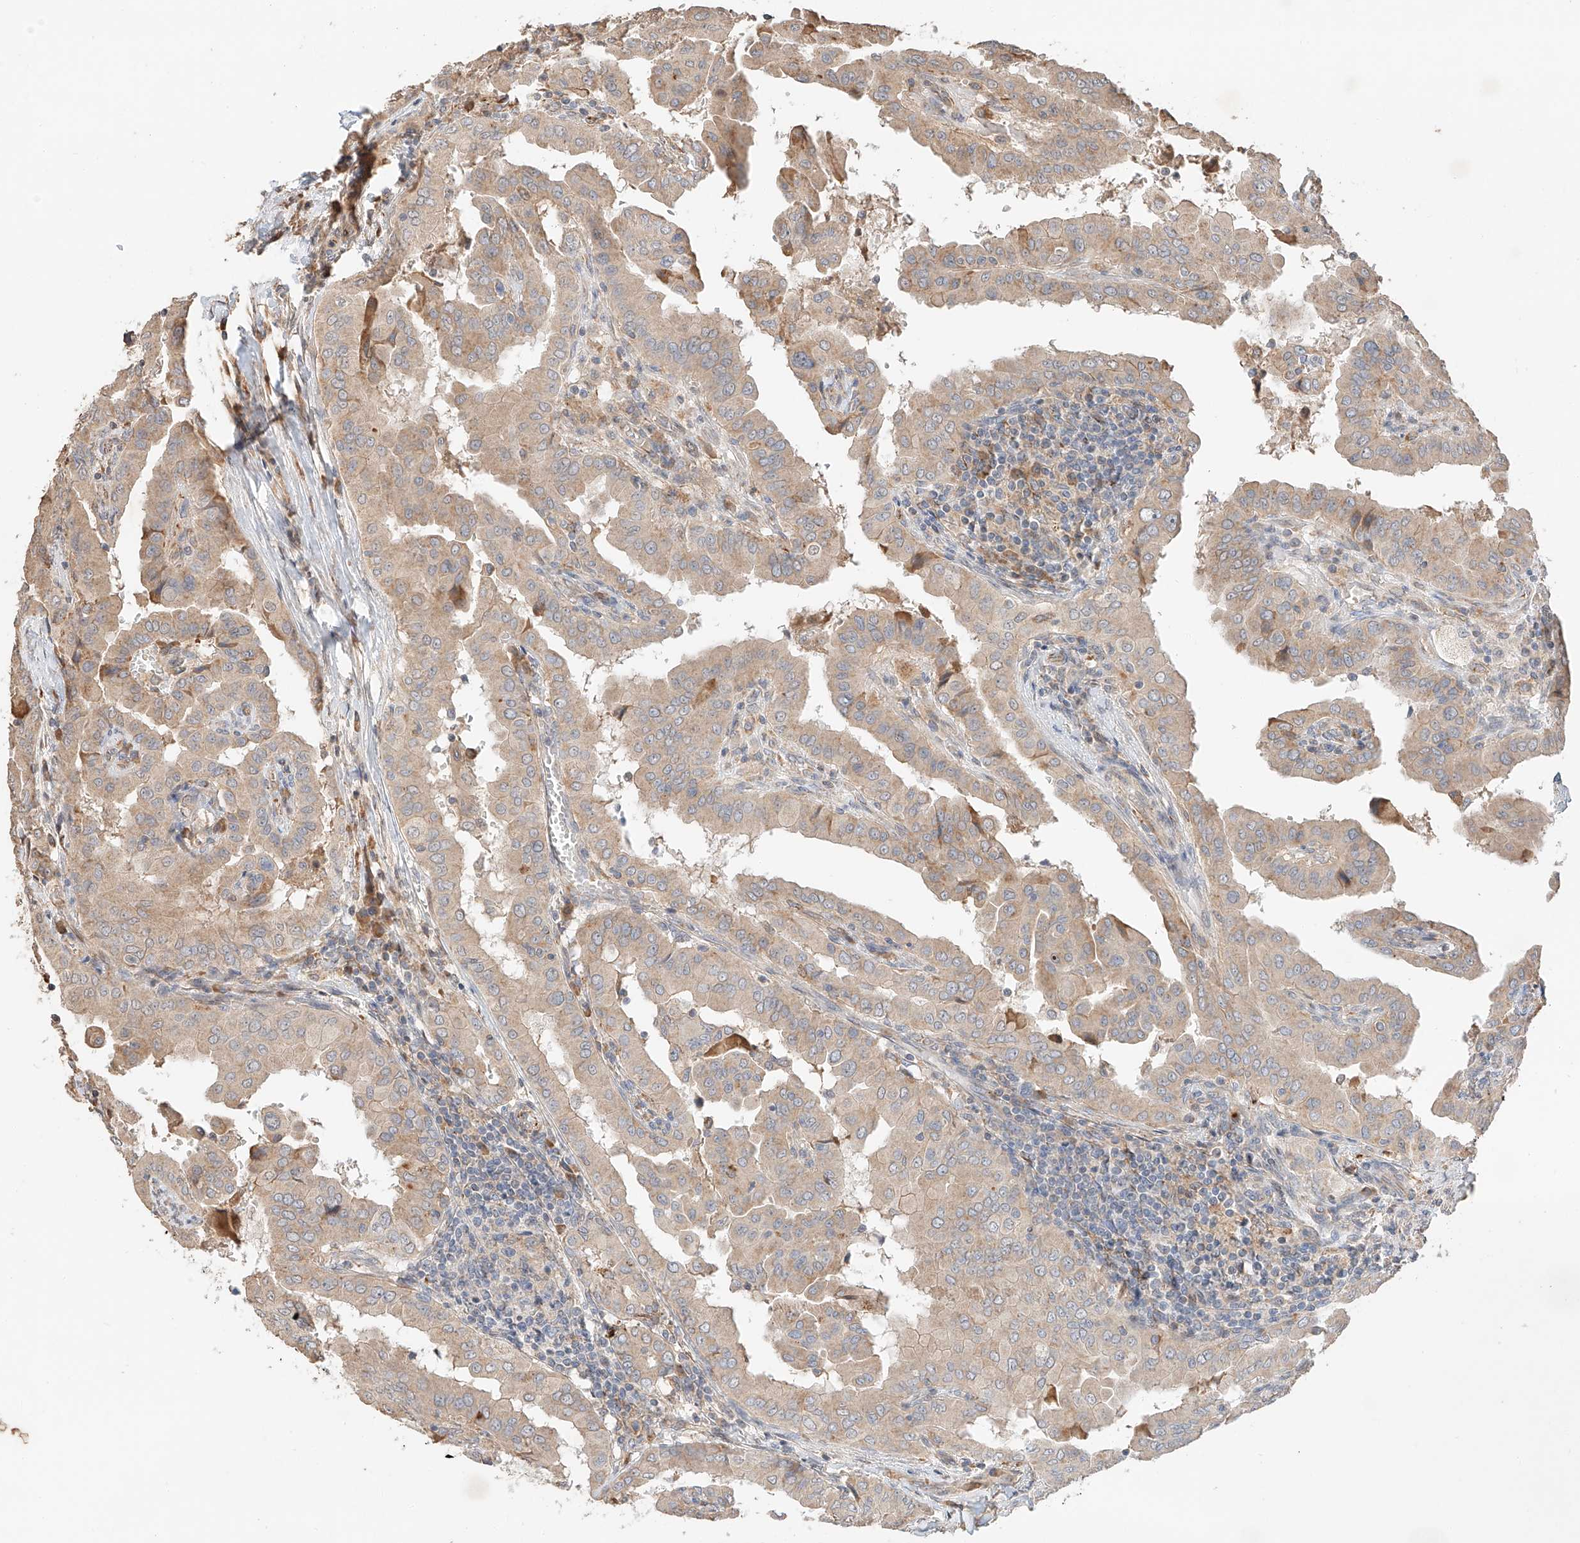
{"staining": {"intensity": "weak", "quantity": ">75%", "location": "cytoplasmic/membranous"}, "tissue": "thyroid cancer", "cell_type": "Tumor cells", "image_type": "cancer", "snomed": [{"axis": "morphology", "description": "Papillary adenocarcinoma, NOS"}, {"axis": "topography", "description": "Thyroid gland"}], "caption": "Immunohistochemical staining of human thyroid cancer (papillary adenocarcinoma) exhibits low levels of weak cytoplasmic/membranous protein expression in about >75% of tumor cells. (brown staining indicates protein expression, while blue staining denotes nuclei).", "gene": "SUSD6", "patient": {"sex": "male", "age": 33}}